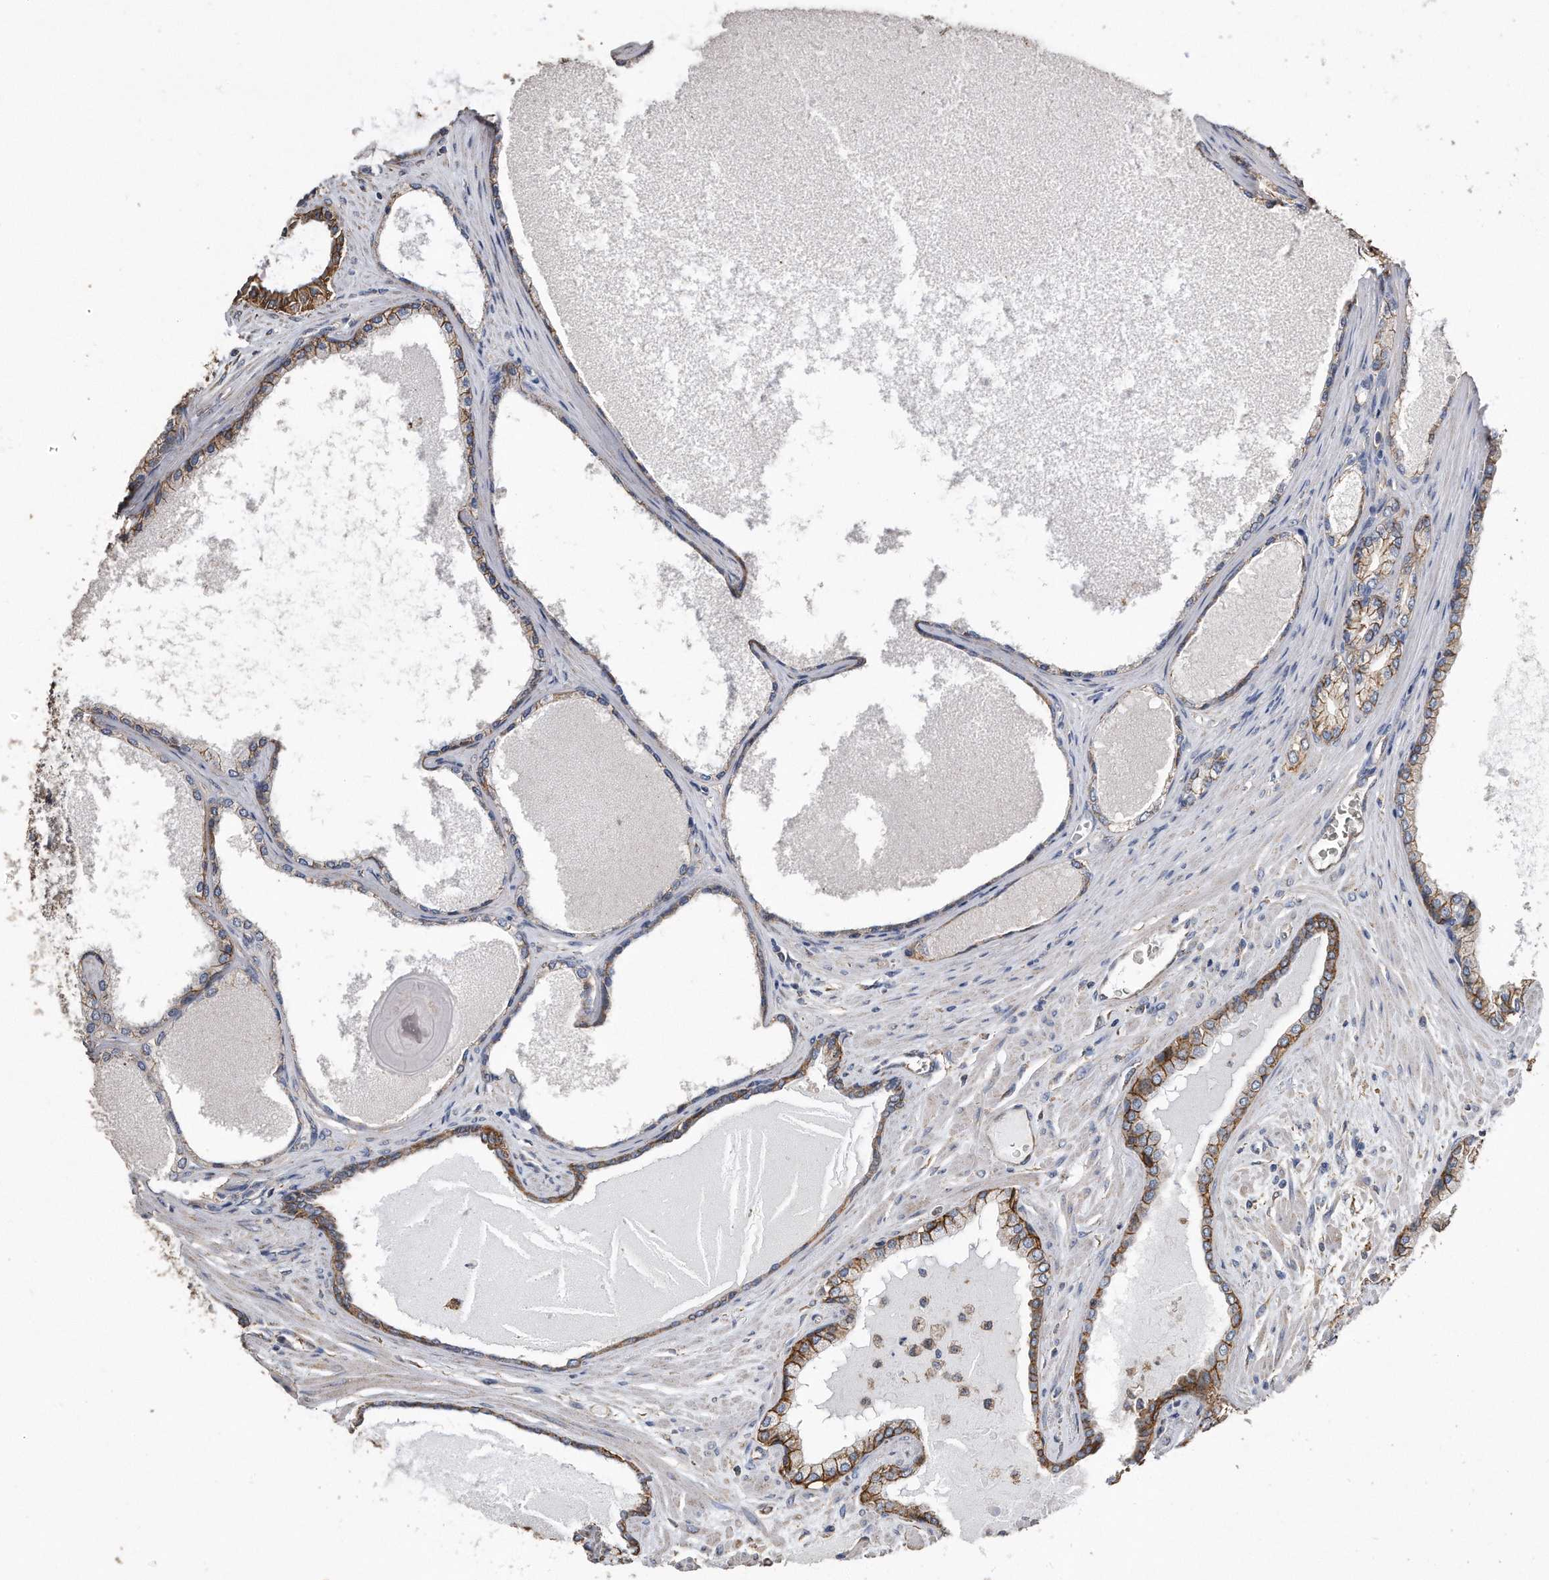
{"staining": {"intensity": "moderate", "quantity": ">75%", "location": "cytoplasmic/membranous"}, "tissue": "prostate cancer", "cell_type": "Tumor cells", "image_type": "cancer", "snomed": [{"axis": "morphology", "description": "Adenocarcinoma, Low grade"}, {"axis": "topography", "description": "Prostate"}], "caption": "The immunohistochemical stain labels moderate cytoplasmic/membranous positivity in tumor cells of low-grade adenocarcinoma (prostate) tissue.", "gene": "CDCP1", "patient": {"sex": "male", "age": 70}}